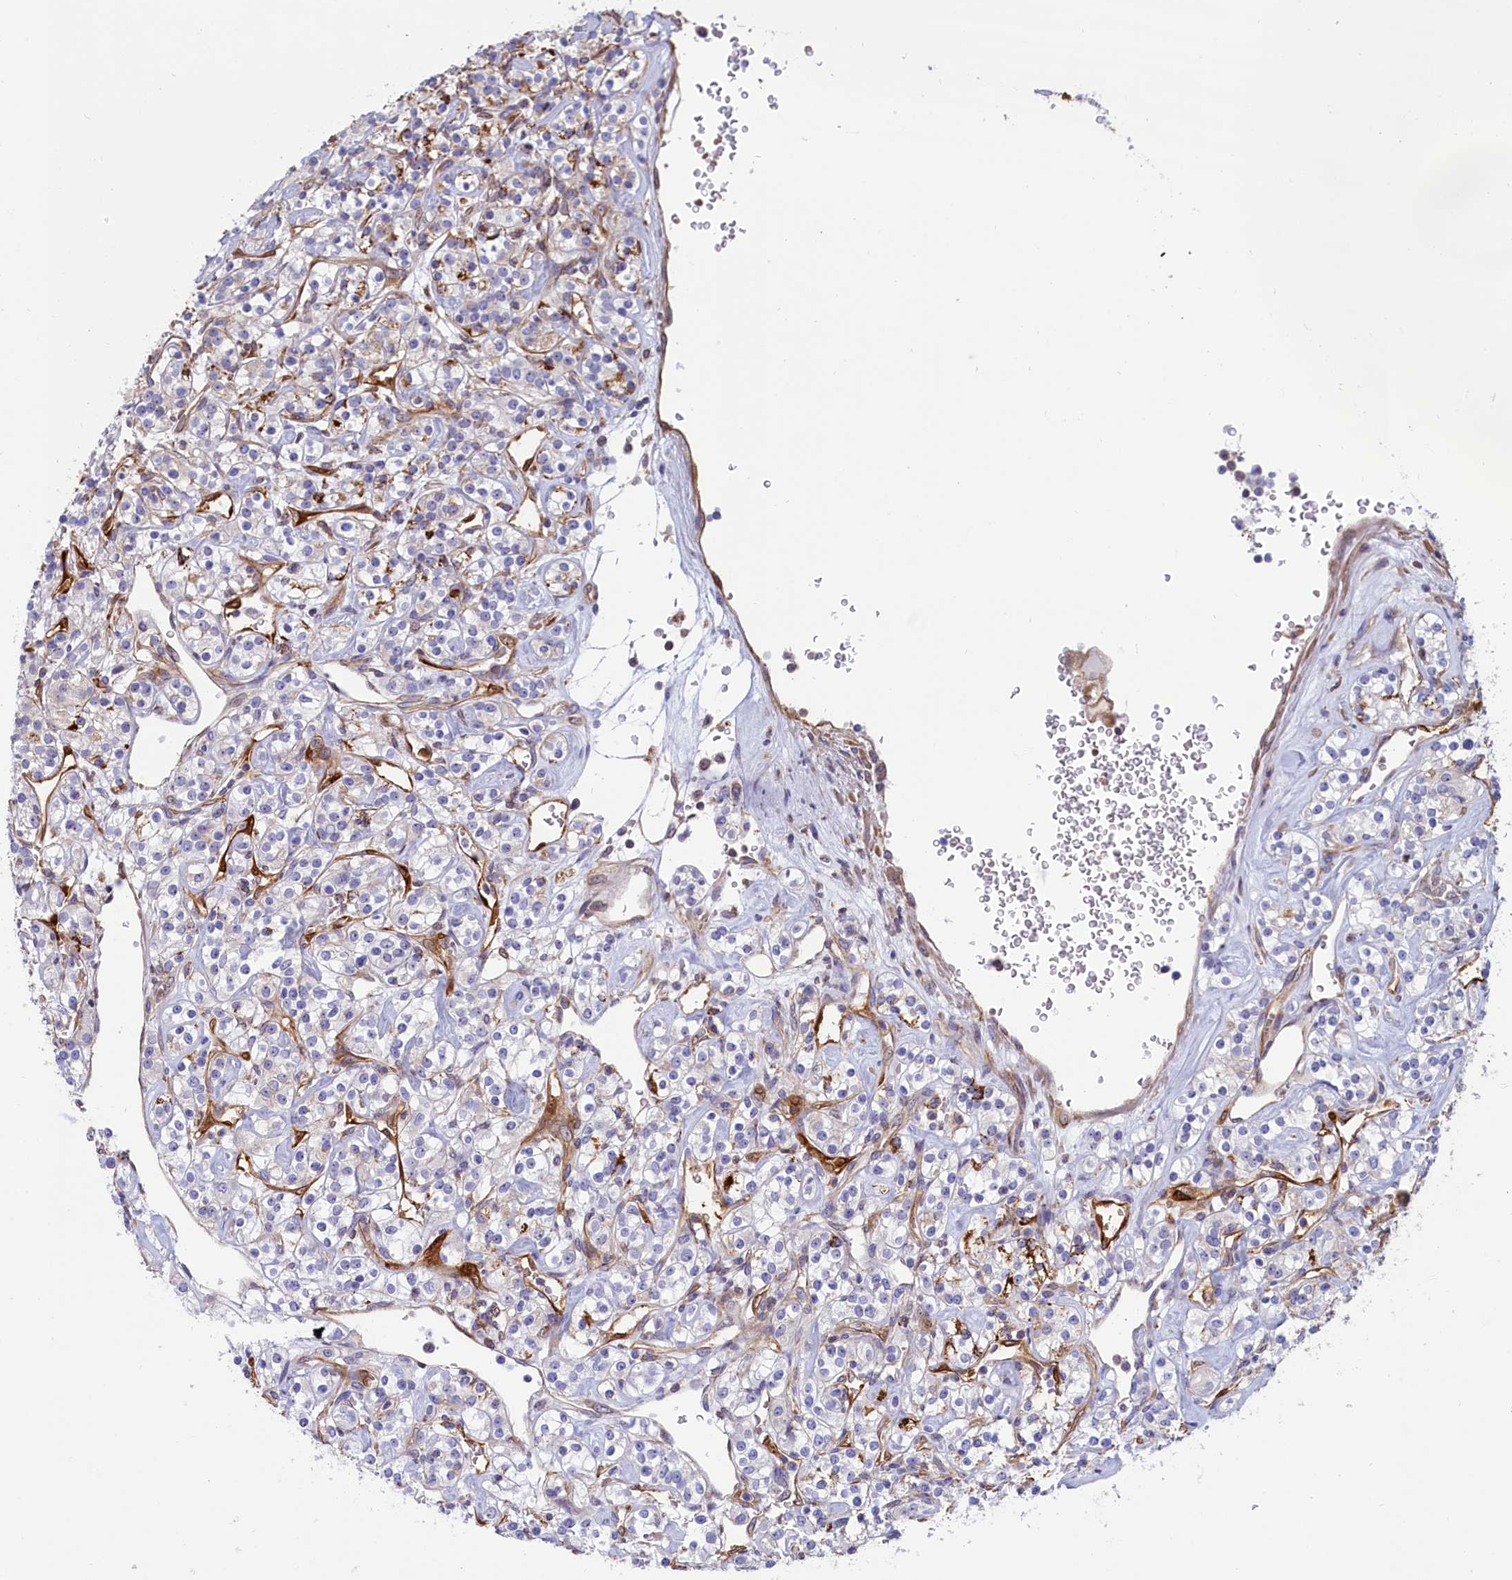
{"staining": {"intensity": "negative", "quantity": "none", "location": "none"}, "tissue": "renal cancer", "cell_type": "Tumor cells", "image_type": "cancer", "snomed": [{"axis": "morphology", "description": "Adenocarcinoma, NOS"}, {"axis": "topography", "description": "Kidney"}], "caption": "IHC micrograph of human renal adenocarcinoma stained for a protein (brown), which displays no positivity in tumor cells.", "gene": "ABCC12", "patient": {"sex": "male", "age": 77}}